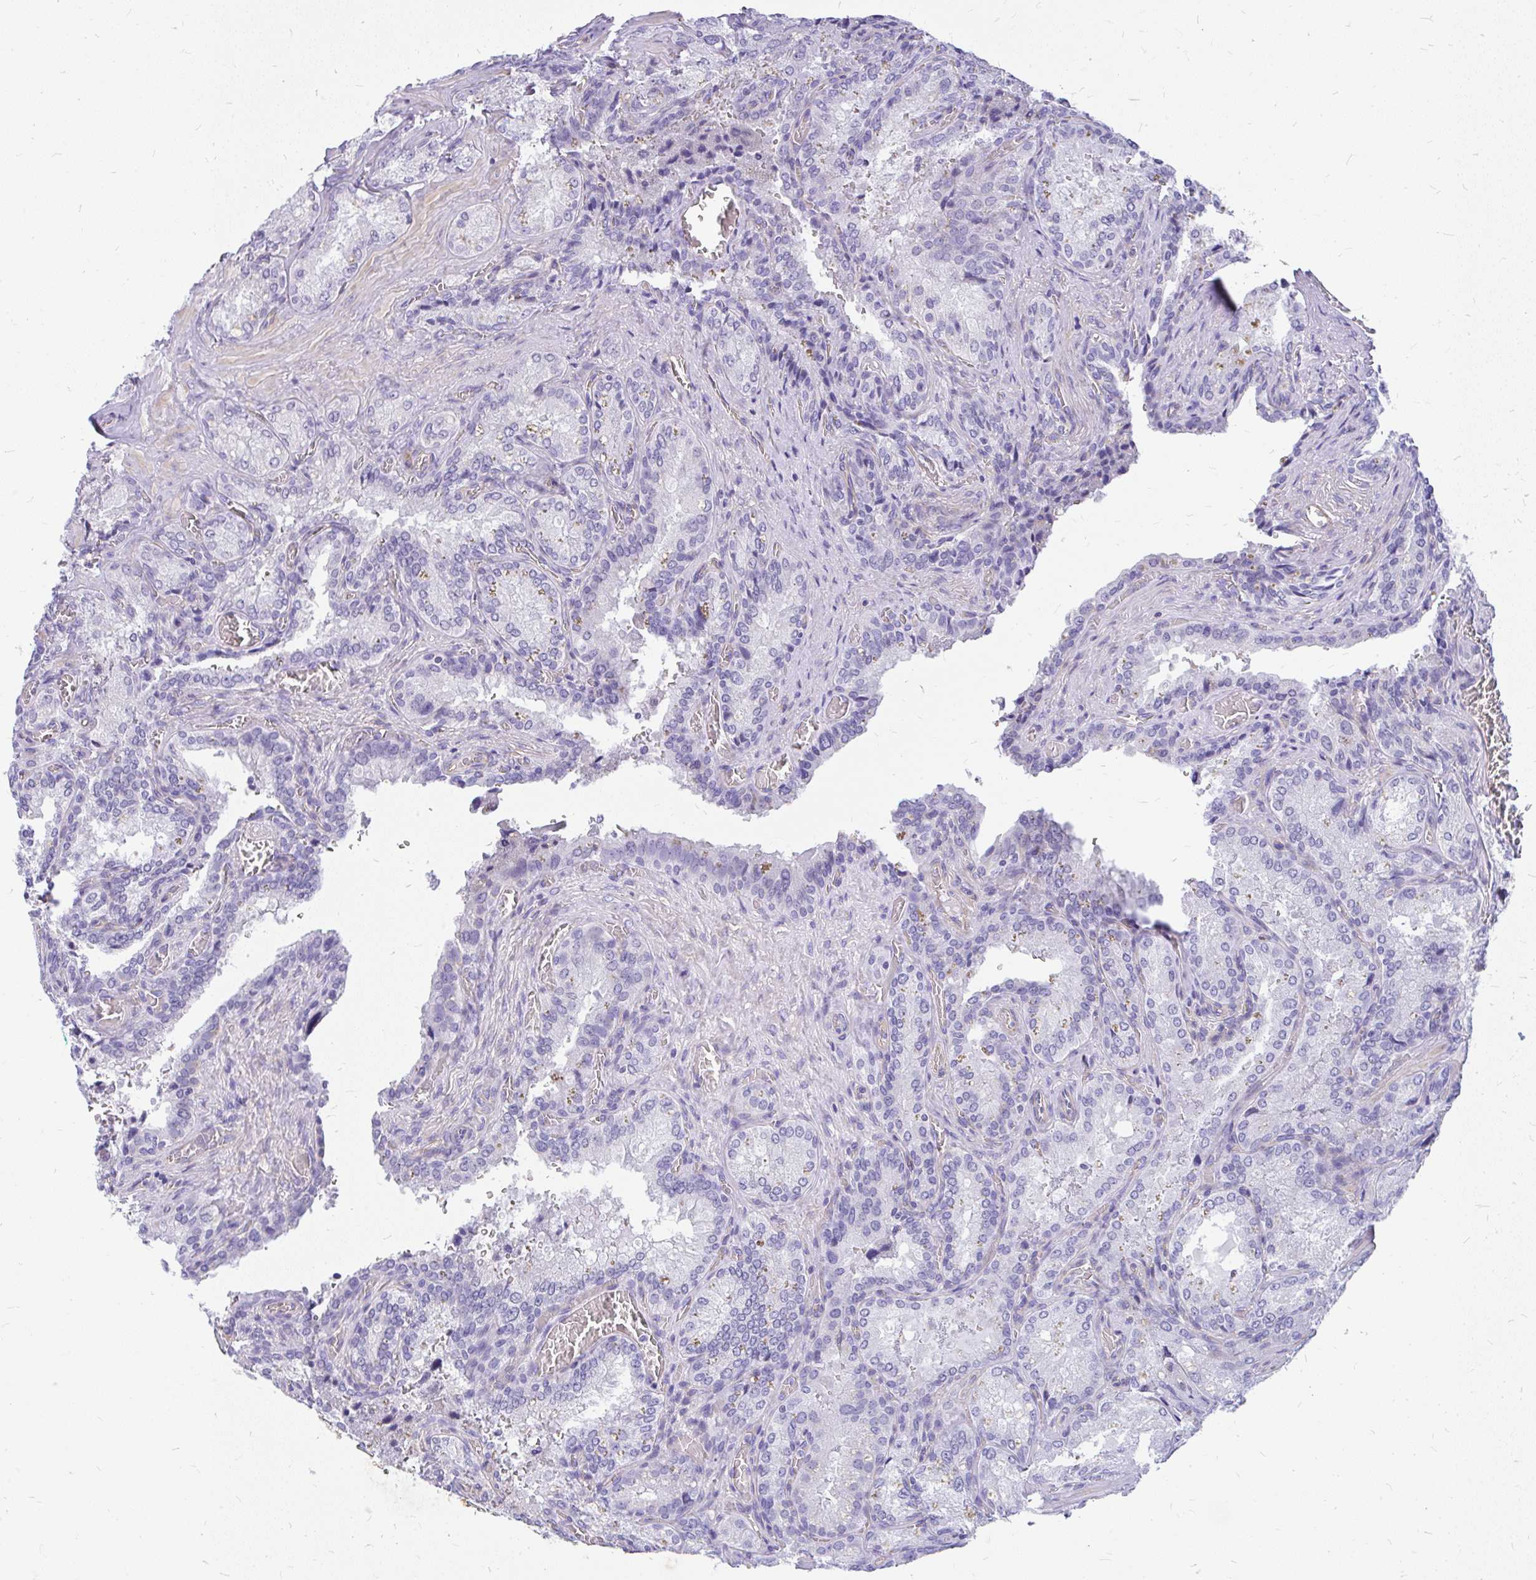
{"staining": {"intensity": "negative", "quantity": "none", "location": "none"}, "tissue": "seminal vesicle", "cell_type": "Glandular cells", "image_type": "normal", "snomed": [{"axis": "morphology", "description": "Normal tissue, NOS"}, {"axis": "topography", "description": "Seminal veicle"}], "caption": "An IHC photomicrograph of normal seminal vesicle is shown. There is no staining in glandular cells of seminal vesicle. The staining was performed using DAB (3,3'-diaminobenzidine) to visualize the protein expression in brown, while the nuclei were stained in blue with hematoxylin (Magnification: 20x).", "gene": "FAM83C", "patient": {"sex": "male", "age": 47}}